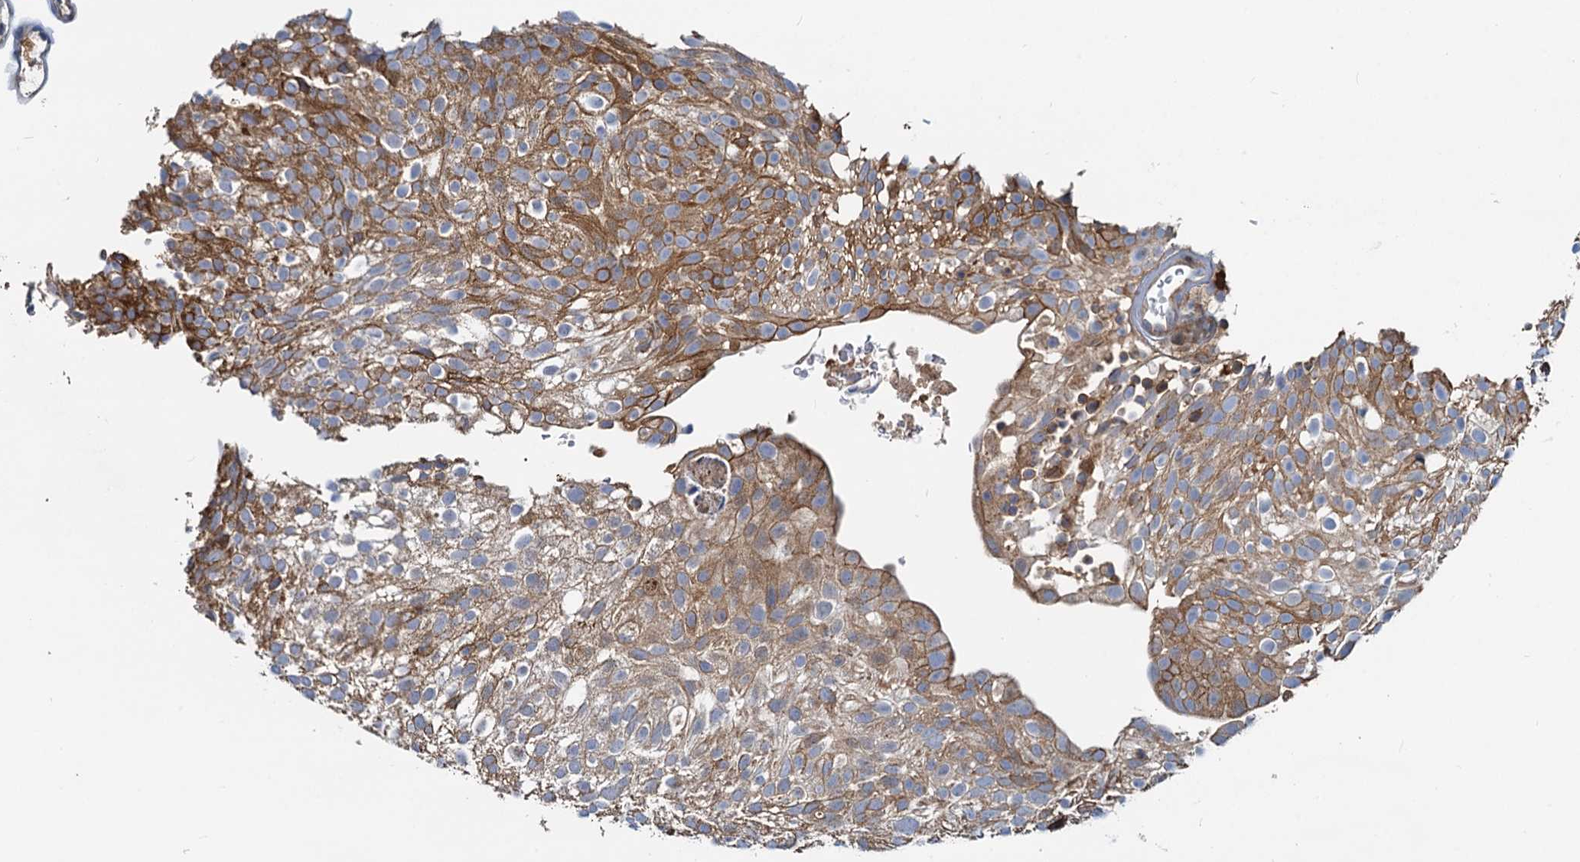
{"staining": {"intensity": "moderate", "quantity": ">75%", "location": "cytoplasmic/membranous"}, "tissue": "urothelial cancer", "cell_type": "Tumor cells", "image_type": "cancer", "snomed": [{"axis": "morphology", "description": "Urothelial carcinoma, Low grade"}, {"axis": "topography", "description": "Urinary bladder"}], "caption": "Immunohistochemical staining of human urothelial cancer reveals moderate cytoplasmic/membranous protein expression in about >75% of tumor cells. The staining is performed using DAB brown chromogen to label protein expression. The nuclei are counter-stained blue using hematoxylin.", "gene": "LNX2", "patient": {"sex": "male", "age": 78}}